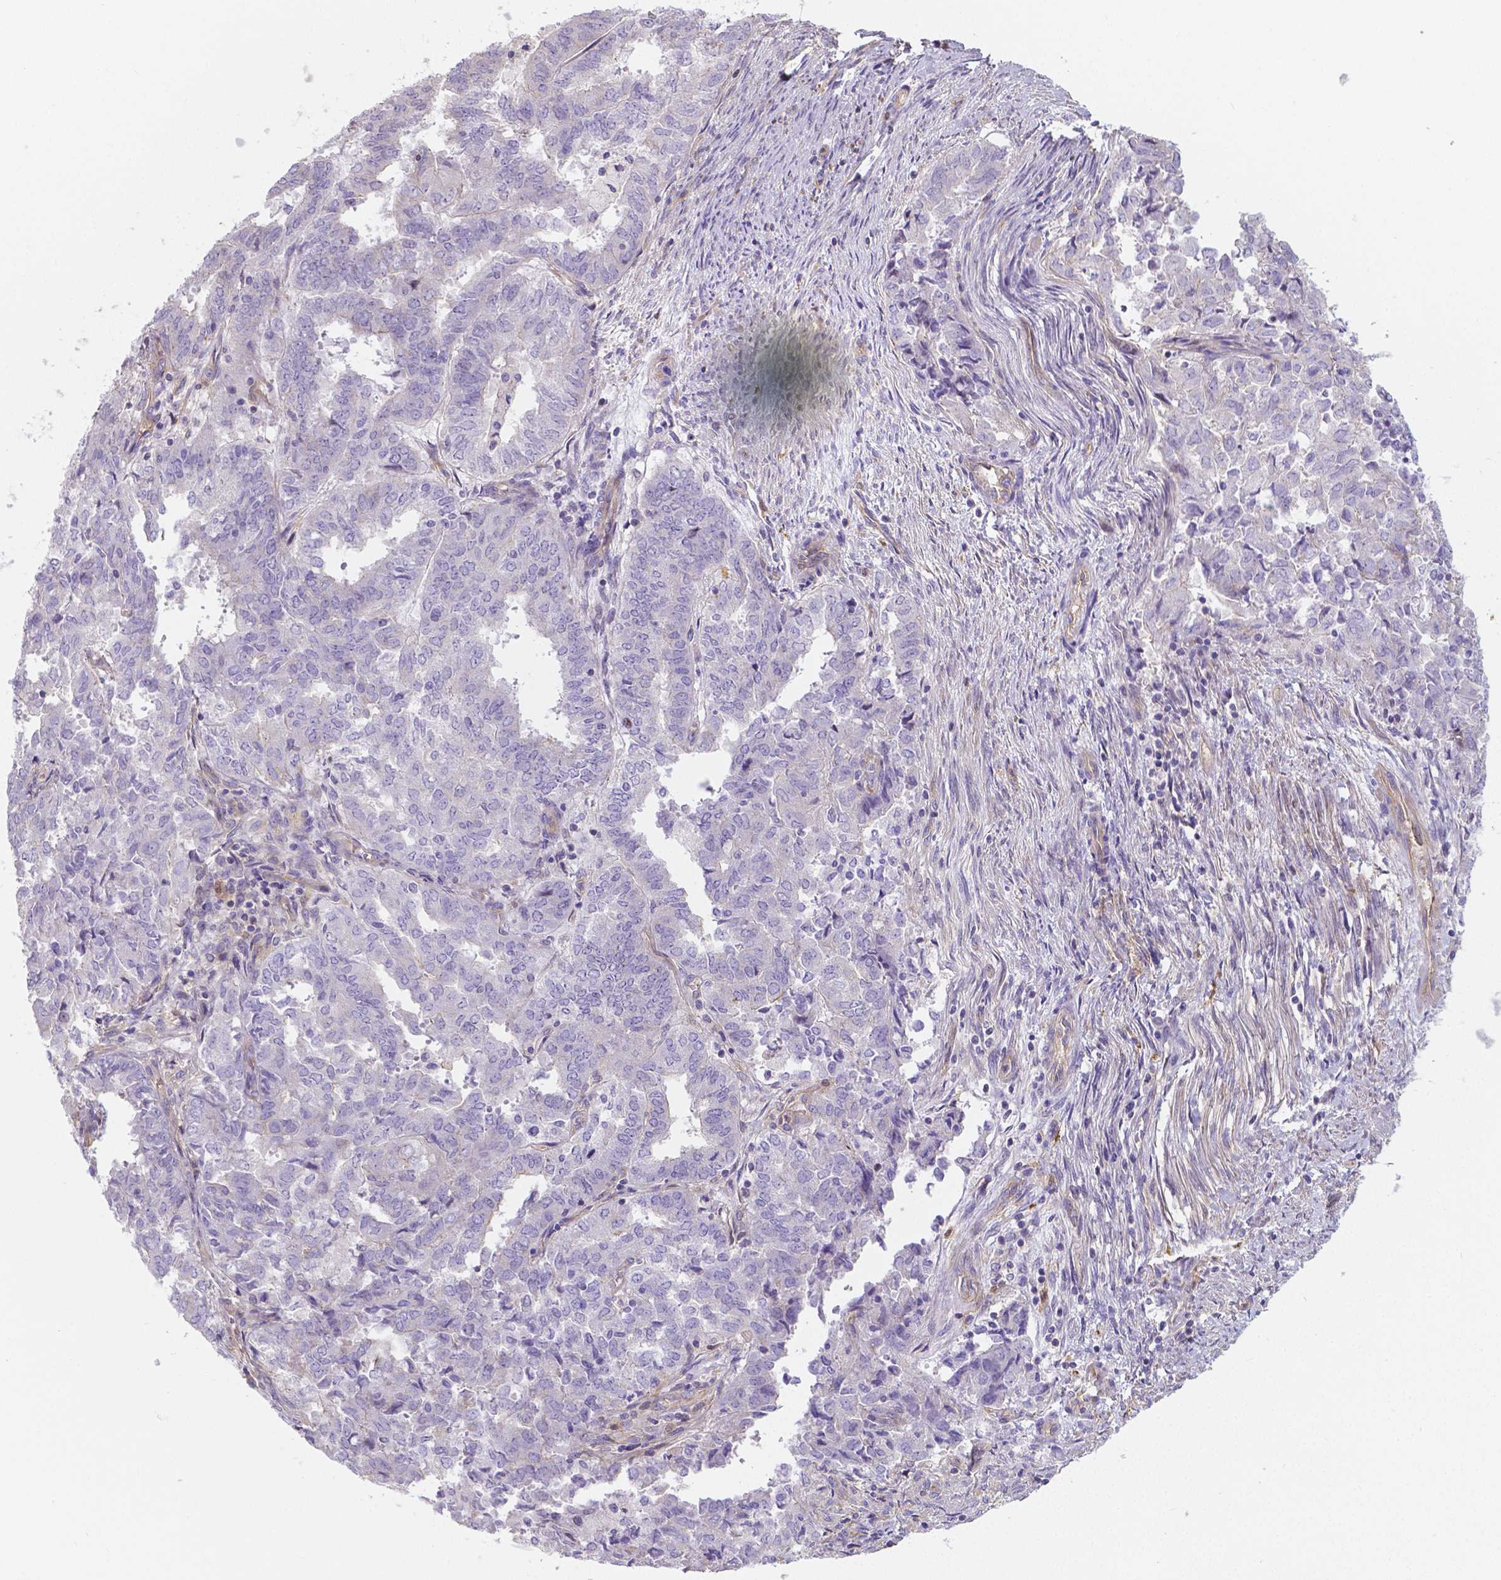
{"staining": {"intensity": "negative", "quantity": "none", "location": "none"}, "tissue": "endometrial cancer", "cell_type": "Tumor cells", "image_type": "cancer", "snomed": [{"axis": "morphology", "description": "Adenocarcinoma, NOS"}, {"axis": "topography", "description": "Endometrium"}], "caption": "A high-resolution micrograph shows IHC staining of endometrial cancer, which demonstrates no significant staining in tumor cells.", "gene": "CRMP1", "patient": {"sex": "female", "age": 72}}